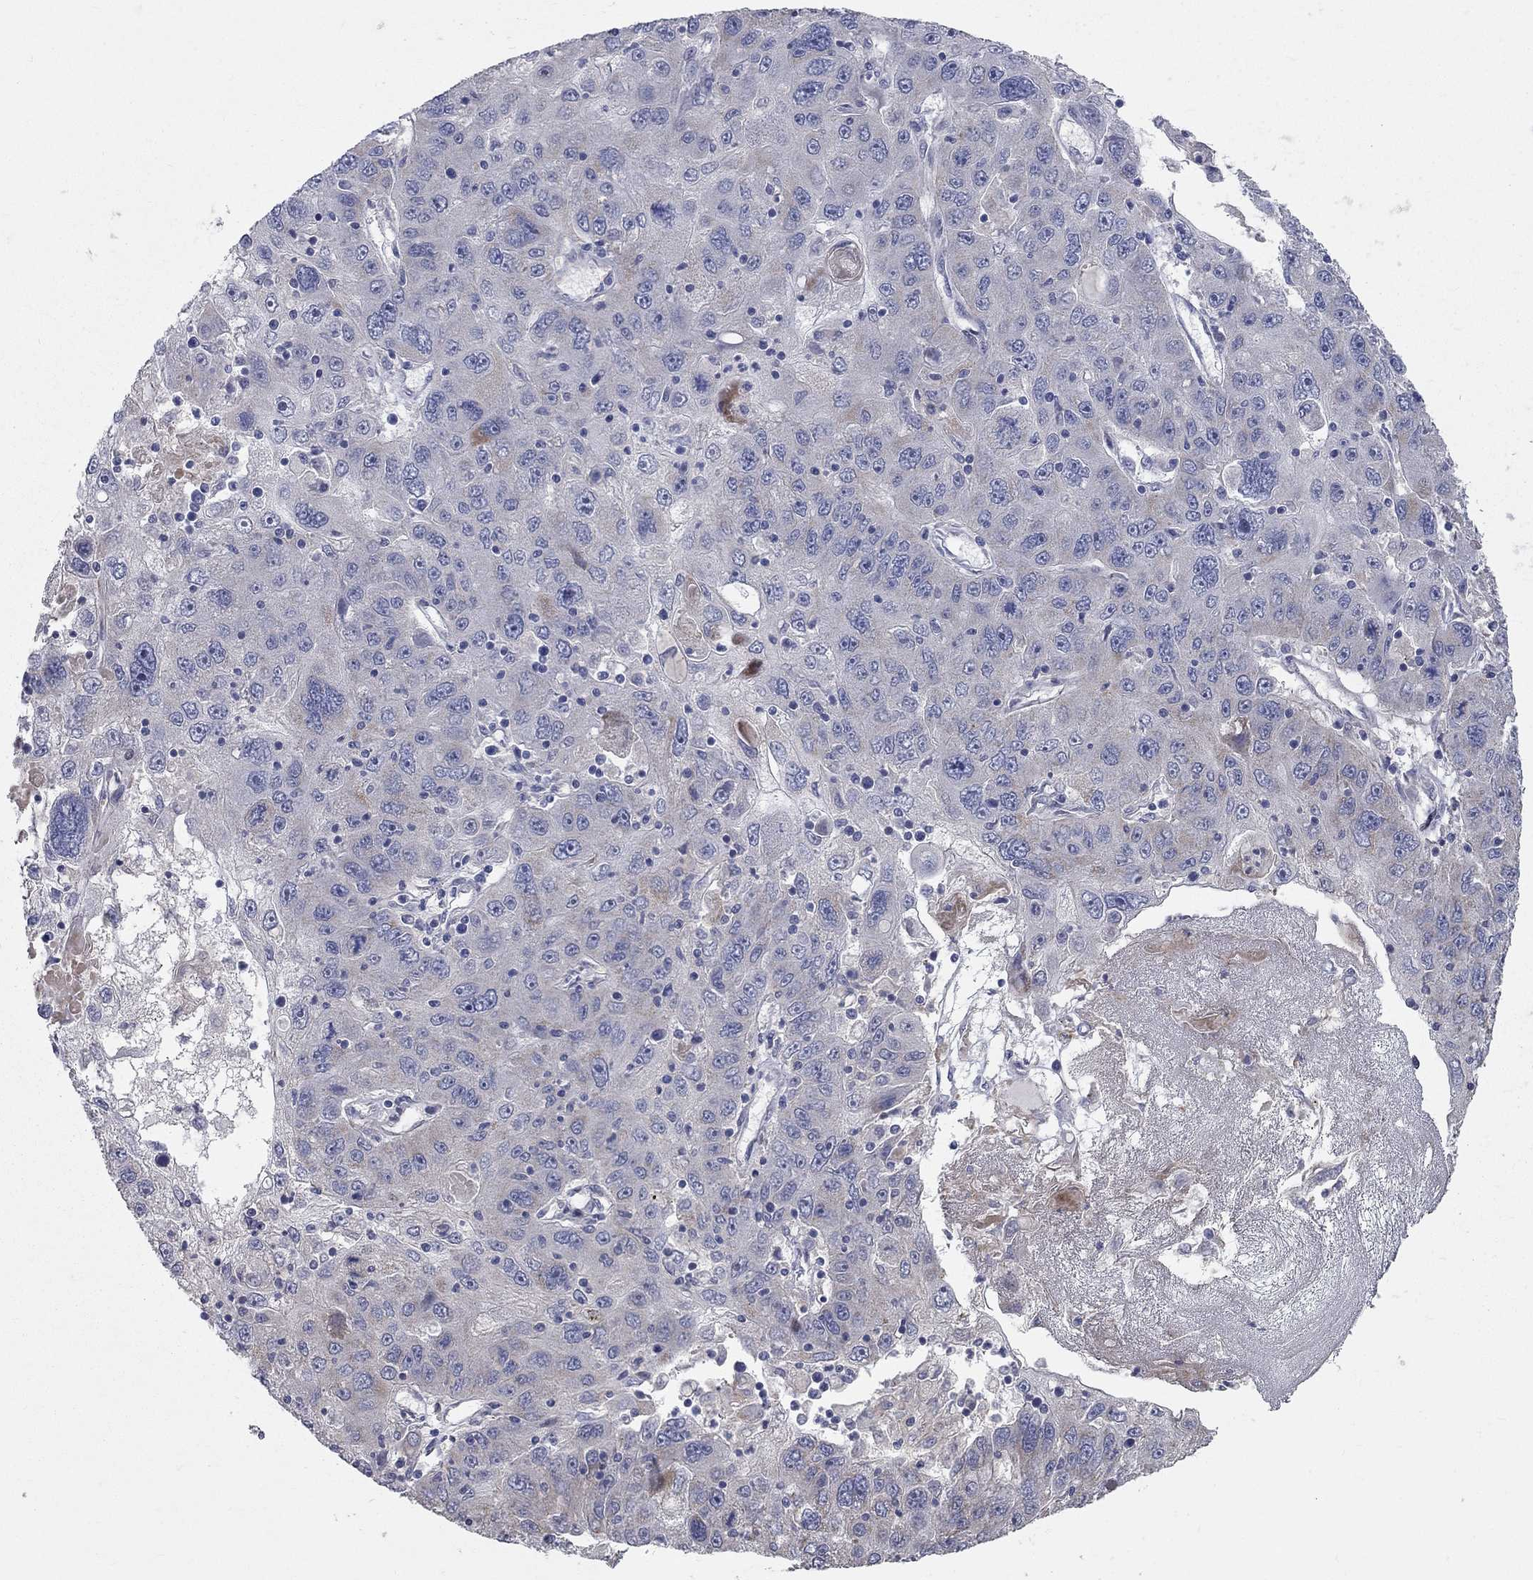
{"staining": {"intensity": "weak", "quantity": "<25%", "location": "cytoplasmic/membranous"}, "tissue": "stomach cancer", "cell_type": "Tumor cells", "image_type": "cancer", "snomed": [{"axis": "morphology", "description": "Adenocarcinoma, NOS"}, {"axis": "topography", "description": "Stomach"}], "caption": "Adenocarcinoma (stomach) was stained to show a protein in brown. There is no significant expression in tumor cells.", "gene": "KANSL1L", "patient": {"sex": "male", "age": 56}}